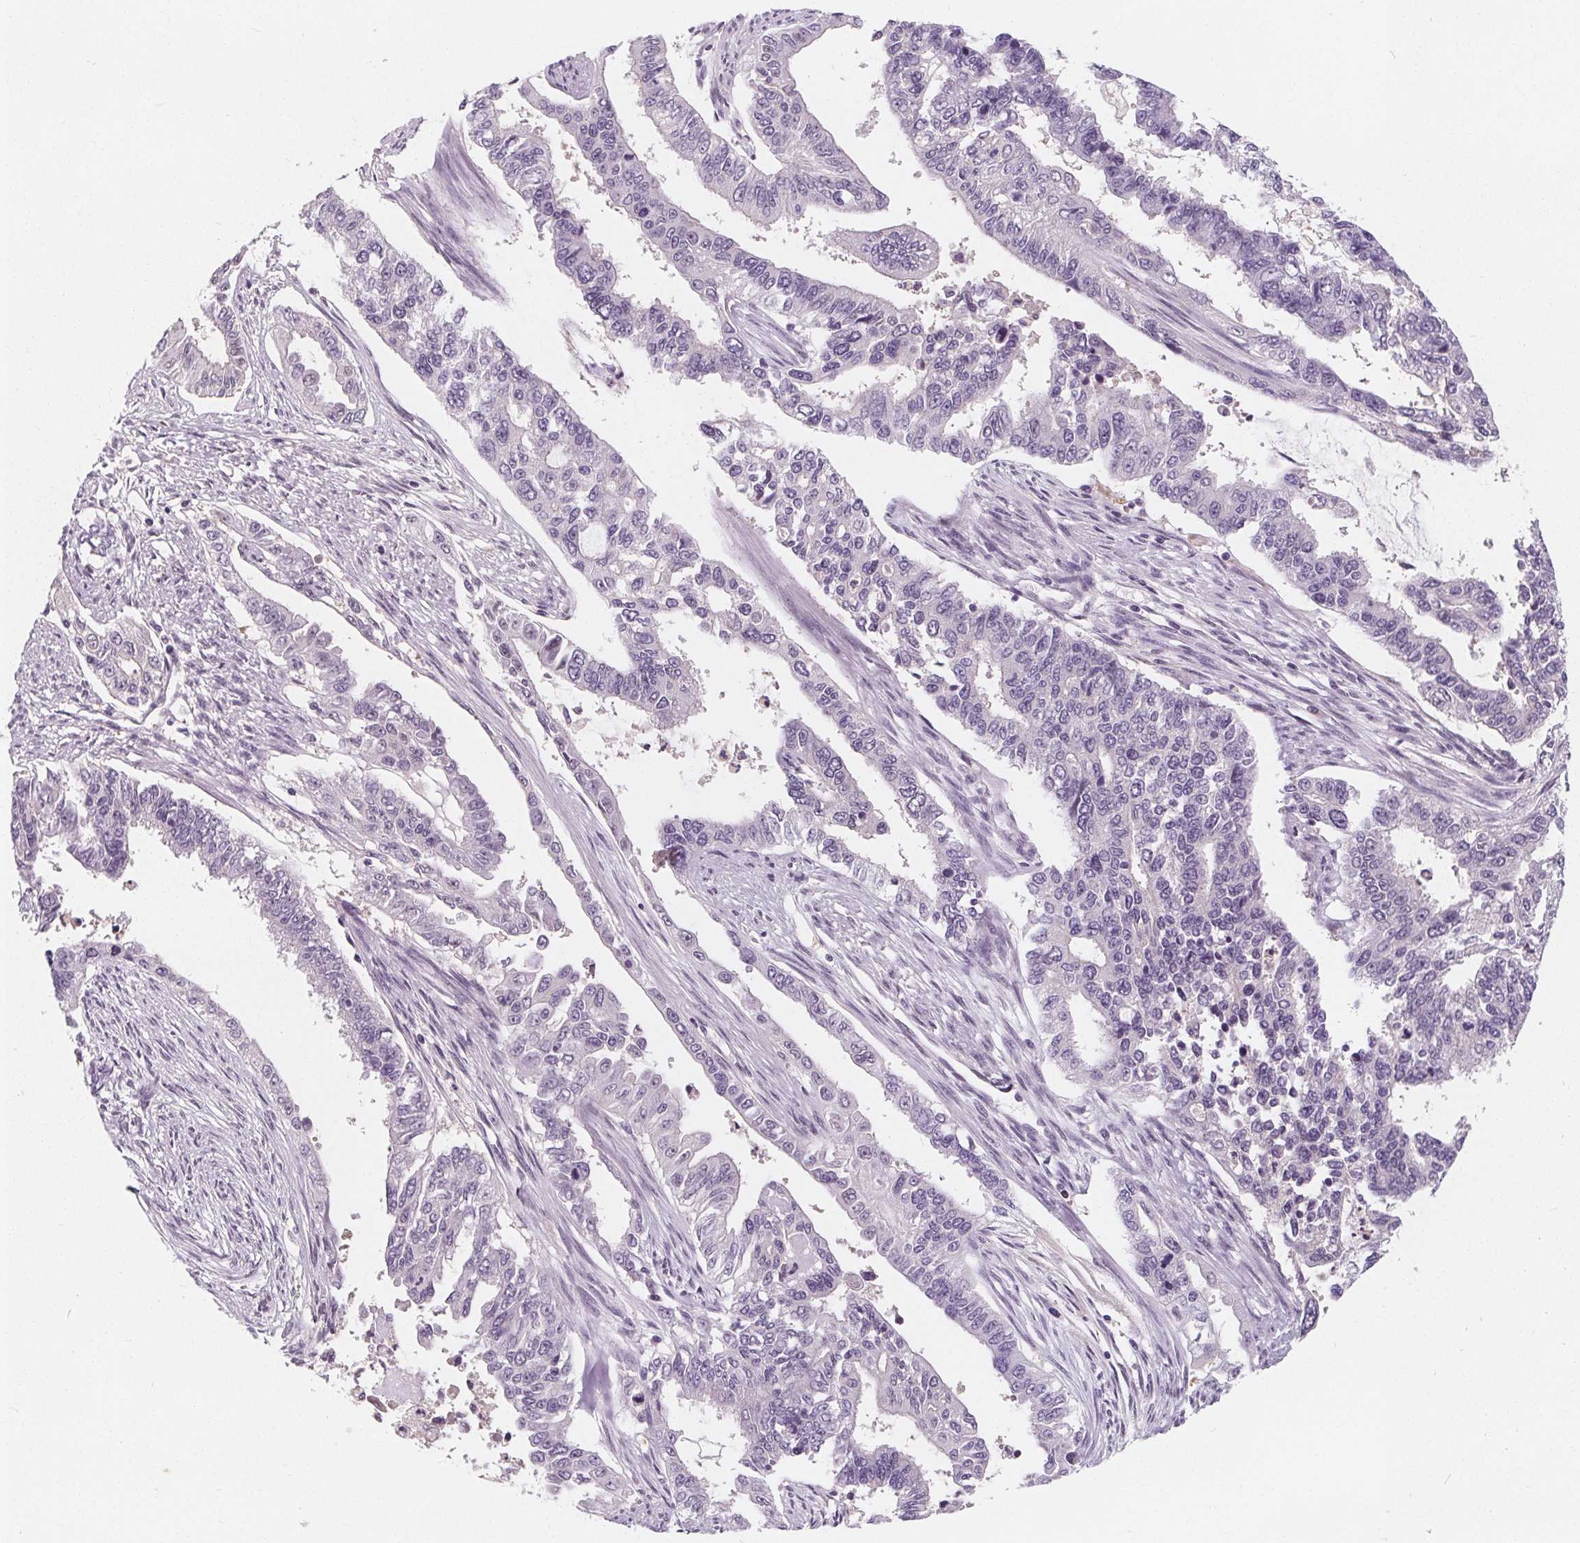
{"staining": {"intensity": "negative", "quantity": "none", "location": "none"}, "tissue": "endometrial cancer", "cell_type": "Tumor cells", "image_type": "cancer", "snomed": [{"axis": "morphology", "description": "Adenocarcinoma, NOS"}, {"axis": "topography", "description": "Uterus"}], "caption": "Protein analysis of adenocarcinoma (endometrial) exhibits no significant staining in tumor cells. (Stains: DAB (3,3'-diaminobenzidine) immunohistochemistry with hematoxylin counter stain, Microscopy: brightfield microscopy at high magnification).", "gene": "UGP2", "patient": {"sex": "female", "age": 59}}